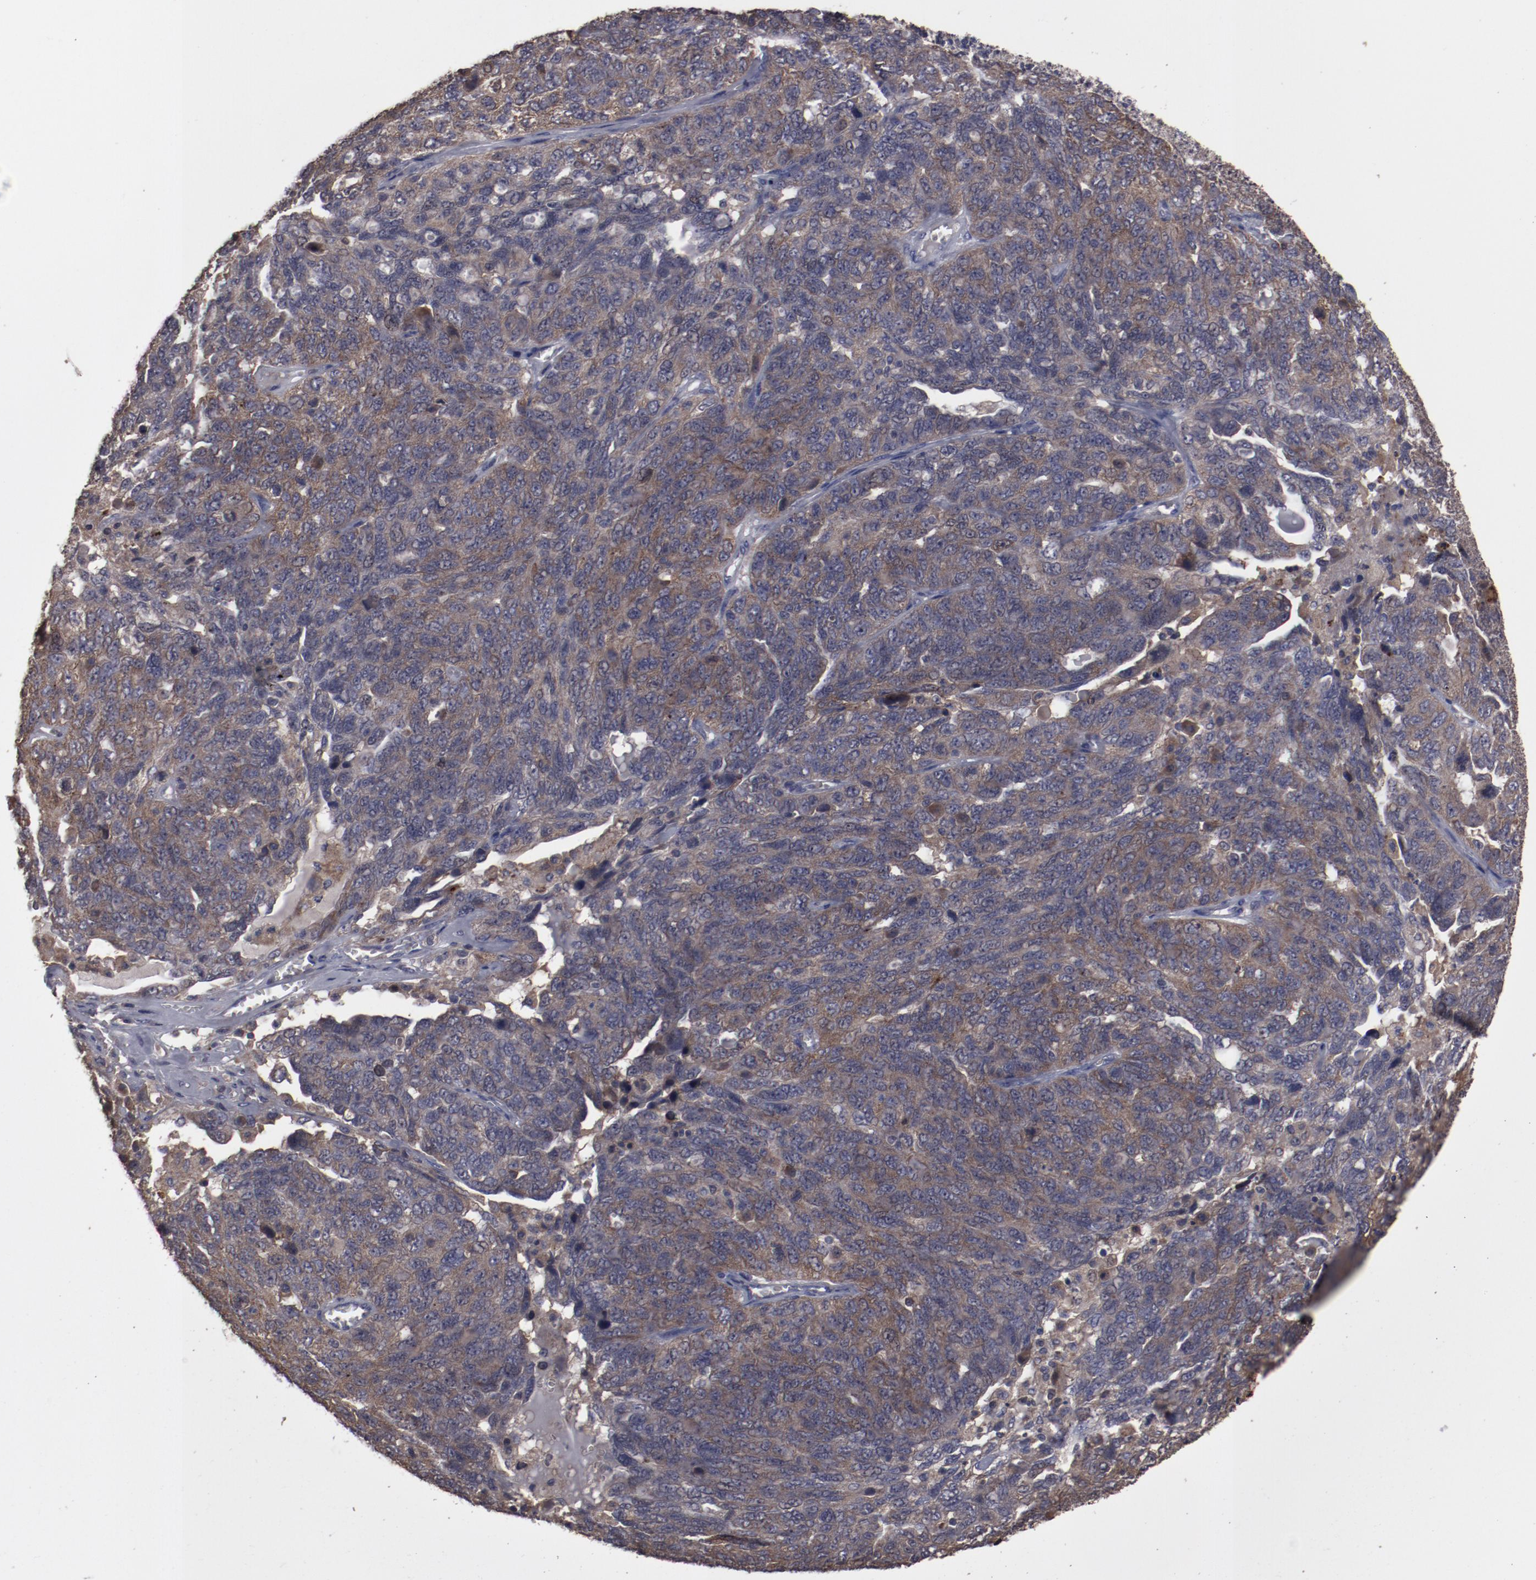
{"staining": {"intensity": "moderate", "quantity": ">75%", "location": "cytoplasmic/membranous"}, "tissue": "ovarian cancer", "cell_type": "Tumor cells", "image_type": "cancer", "snomed": [{"axis": "morphology", "description": "Cystadenocarcinoma, serous, NOS"}, {"axis": "topography", "description": "Ovary"}], "caption": "Immunohistochemistry (IHC) of ovarian serous cystadenocarcinoma demonstrates medium levels of moderate cytoplasmic/membranous staining in about >75% of tumor cells.", "gene": "LRRC75B", "patient": {"sex": "female", "age": 71}}